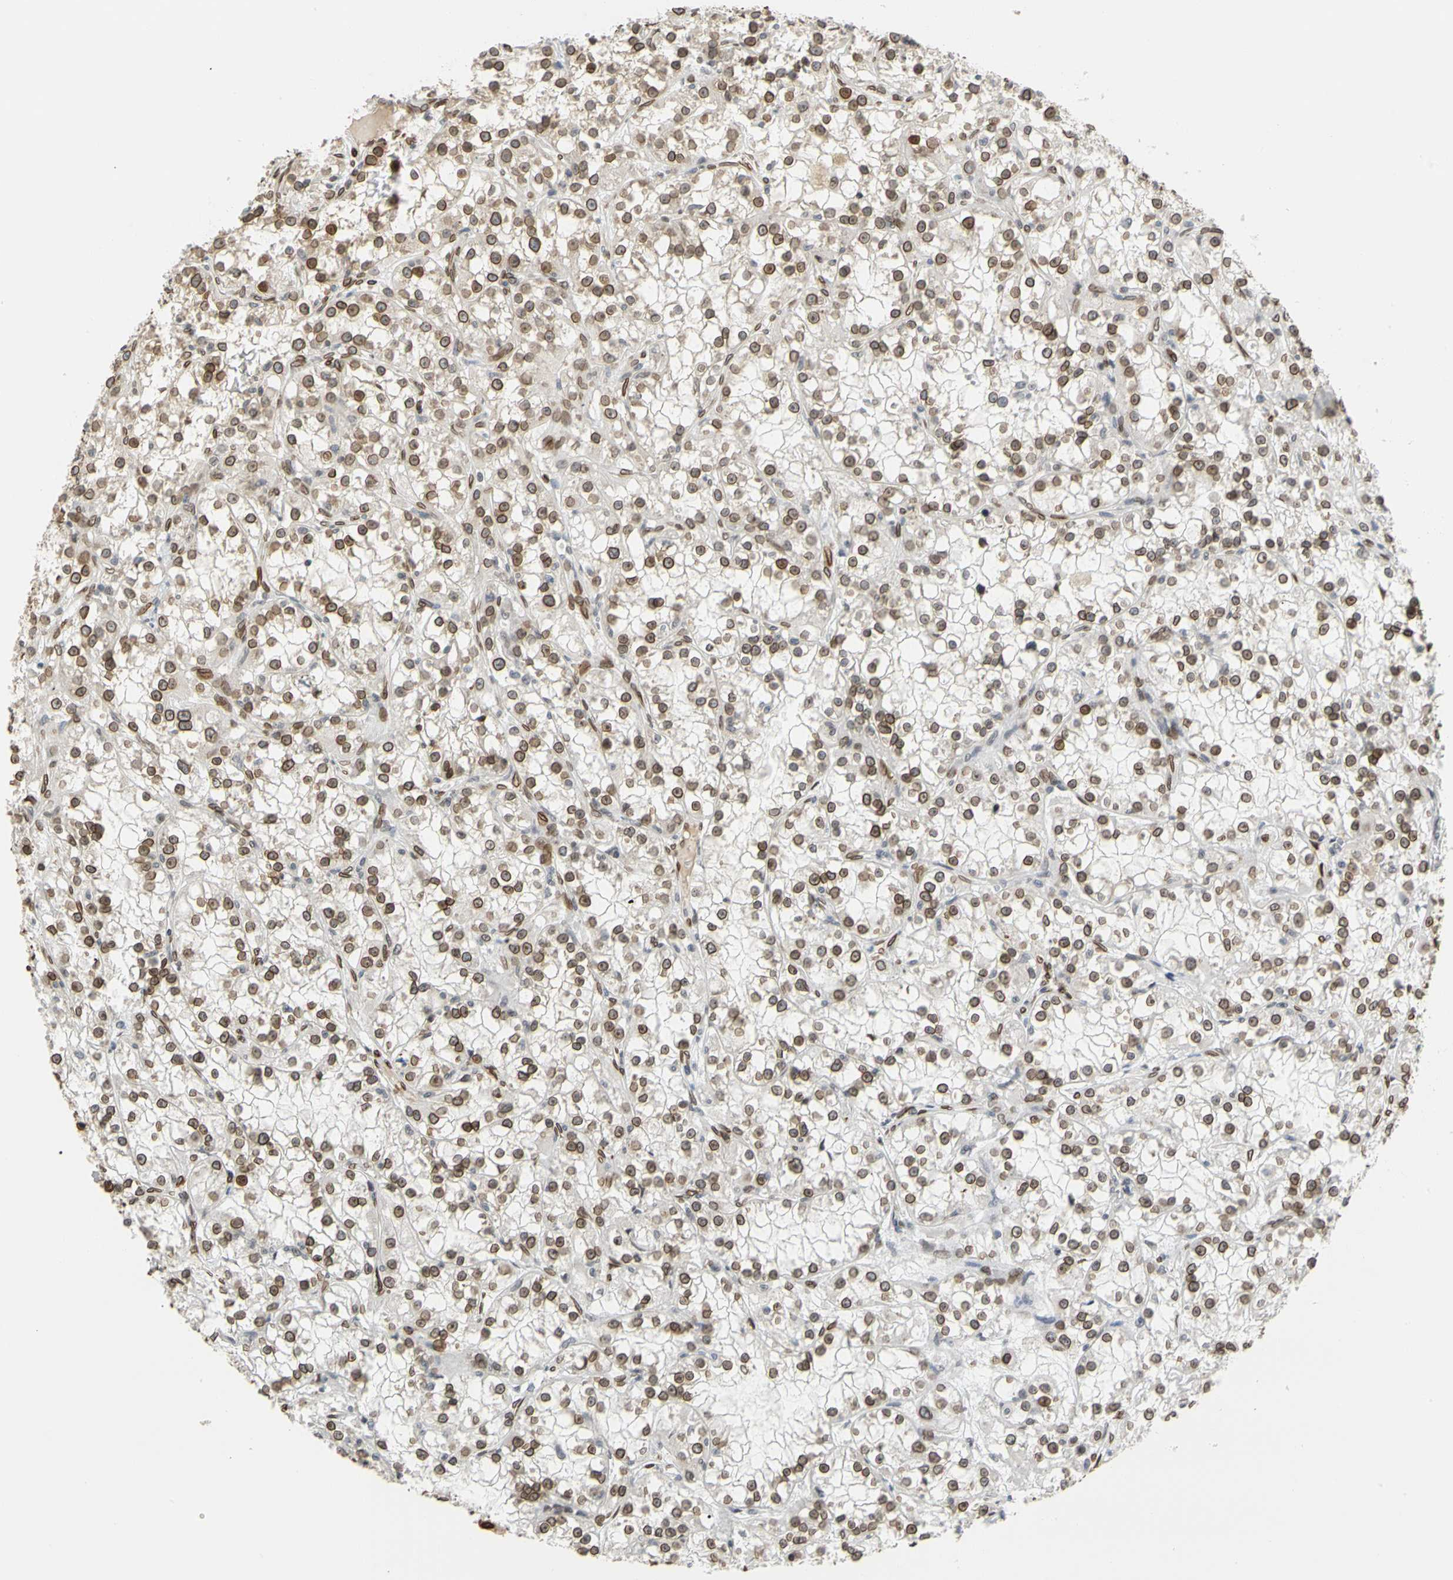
{"staining": {"intensity": "strong", "quantity": ">75%", "location": "cytoplasmic/membranous,nuclear"}, "tissue": "renal cancer", "cell_type": "Tumor cells", "image_type": "cancer", "snomed": [{"axis": "morphology", "description": "Adenocarcinoma, NOS"}, {"axis": "topography", "description": "Kidney"}], "caption": "Immunohistochemical staining of renal cancer displays high levels of strong cytoplasmic/membranous and nuclear protein expression in about >75% of tumor cells.", "gene": "SUN1", "patient": {"sex": "female", "age": 52}}